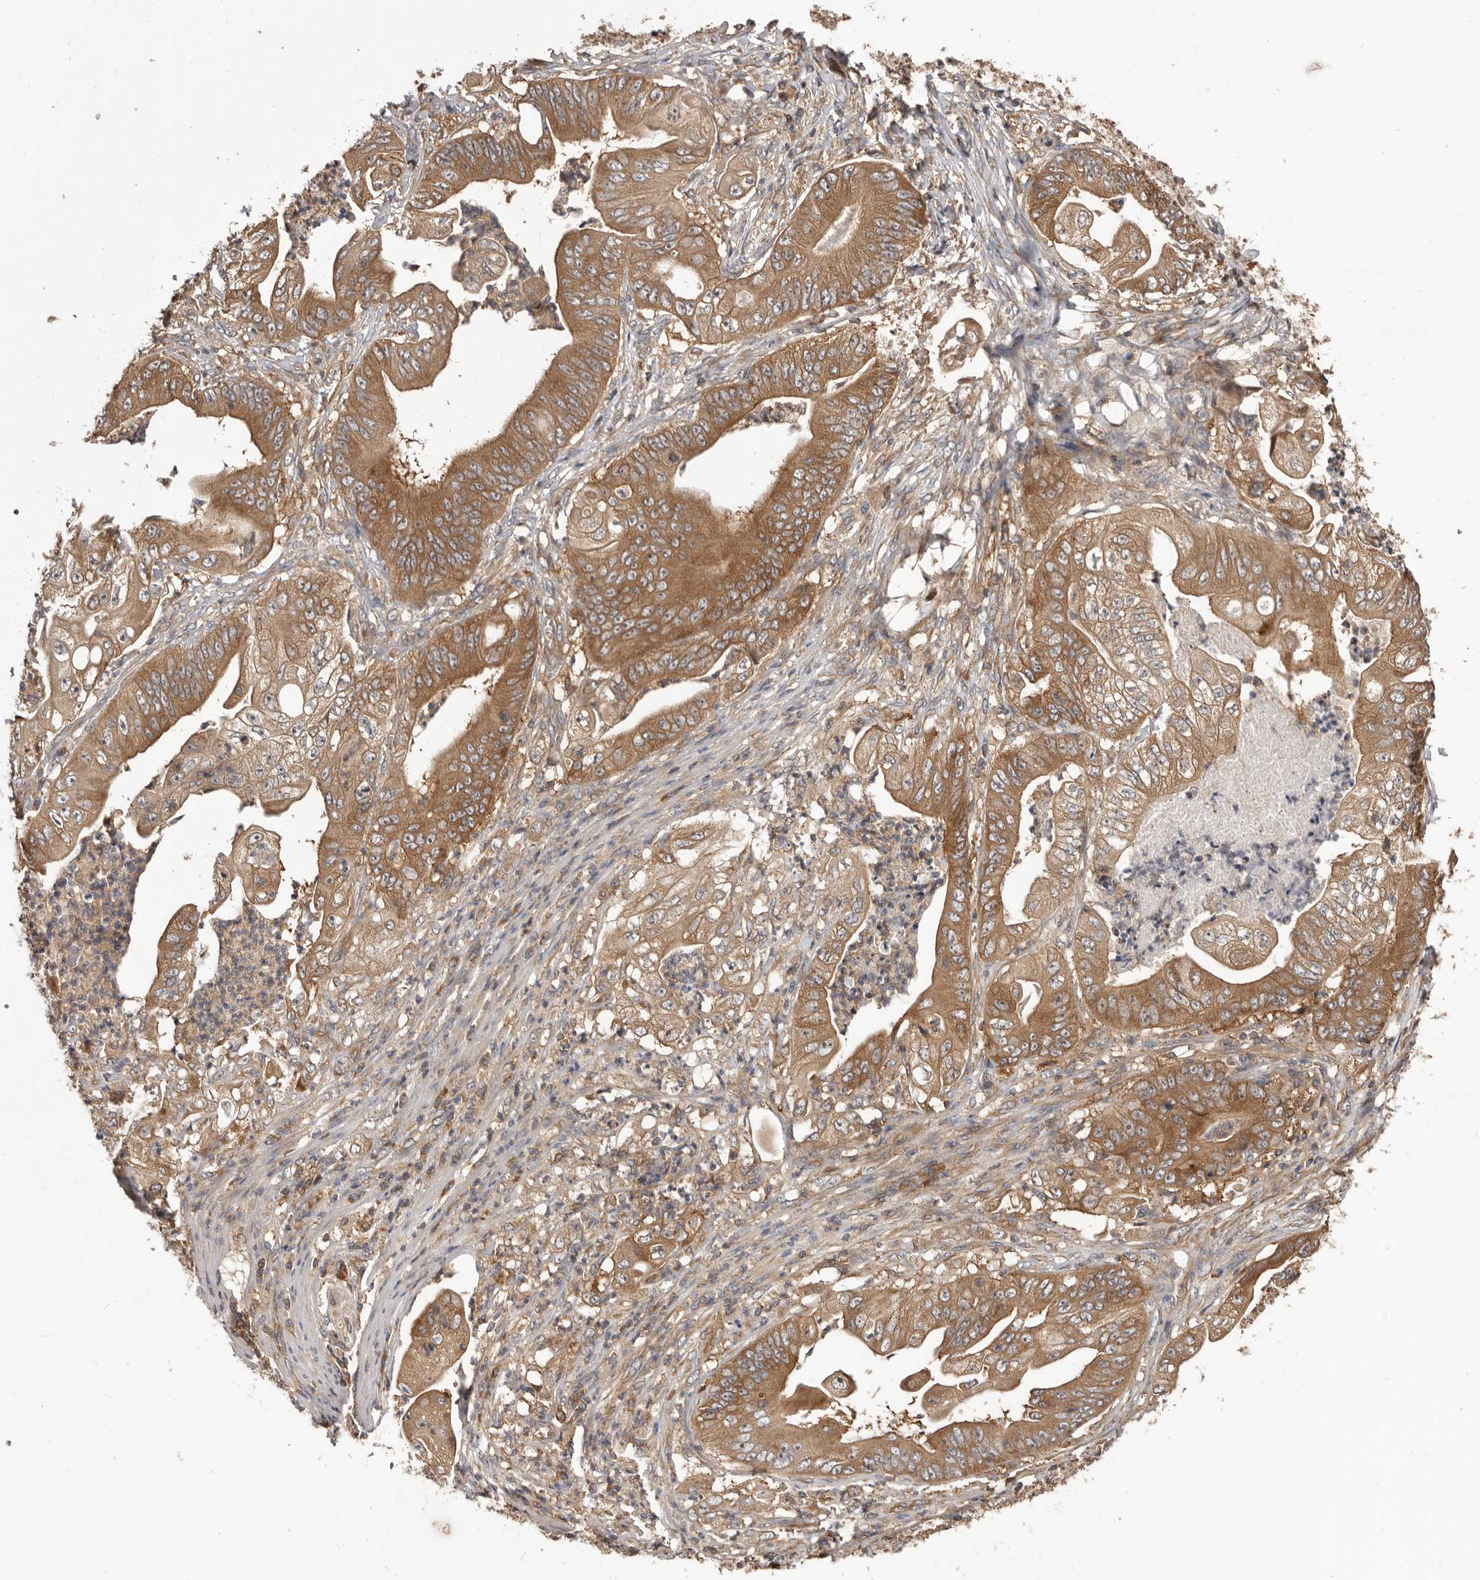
{"staining": {"intensity": "strong", "quantity": ">75%", "location": "cytoplasmic/membranous"}, "tissue": "stomach cancer", "cell_type": "Tumor cells", "image_type": "cancer", "snomed": [{"axis": "morphology", "description": "Adenocarcinoma, NOS"}, {"axis": "topography", "description": "Stomach"}], "caption": "A histopathology image showing strong cytoplasmic/membranous staining in about >75% of tumor cells in stomach cancer (adenocarcinoma), as visualized by brown immunohistochemical staining.", "gene": "HBS1L", "patient": {"sex": "male", "age": 62}}